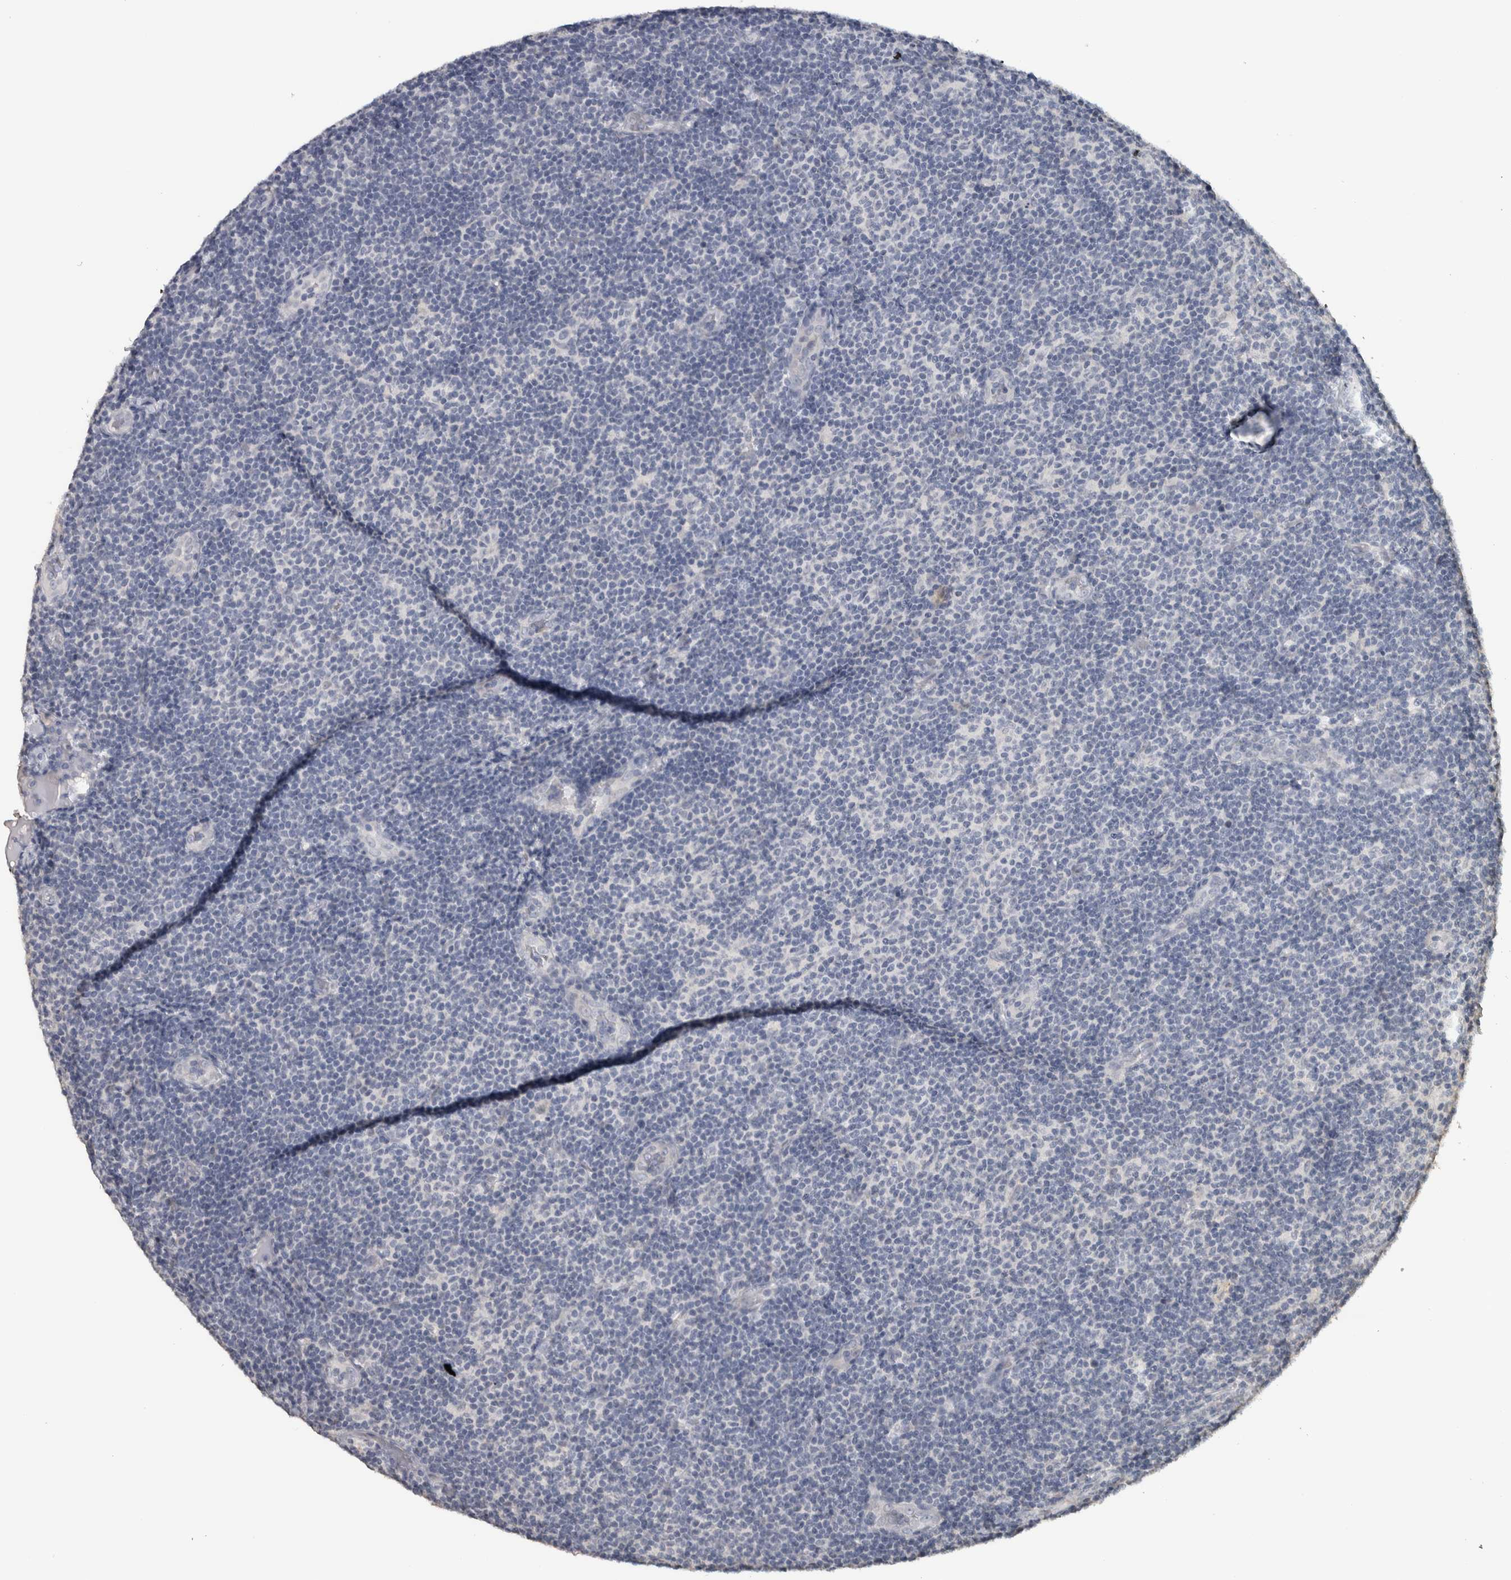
{"staining": {"intensity": "negative", "quantity": "none", "location": "none"}, "tissue": "lymphoma", "cell_type": "Tumor cells", "image_type": "cancer", "snomed": [{"axis": "morphology", "description": "Malignant lymphoma, non-Hodgkin's type, Low grade"}, {"axis": "topography", "description": "Lymph node"}], "caption": "DAB (3,3'-diaminobenzidine) immunohistochemical staining of lymphoma reveals no significant staining in tumor cells.", "gene": "NECAB1", "patient": {"sex": "male", "age": 83}}